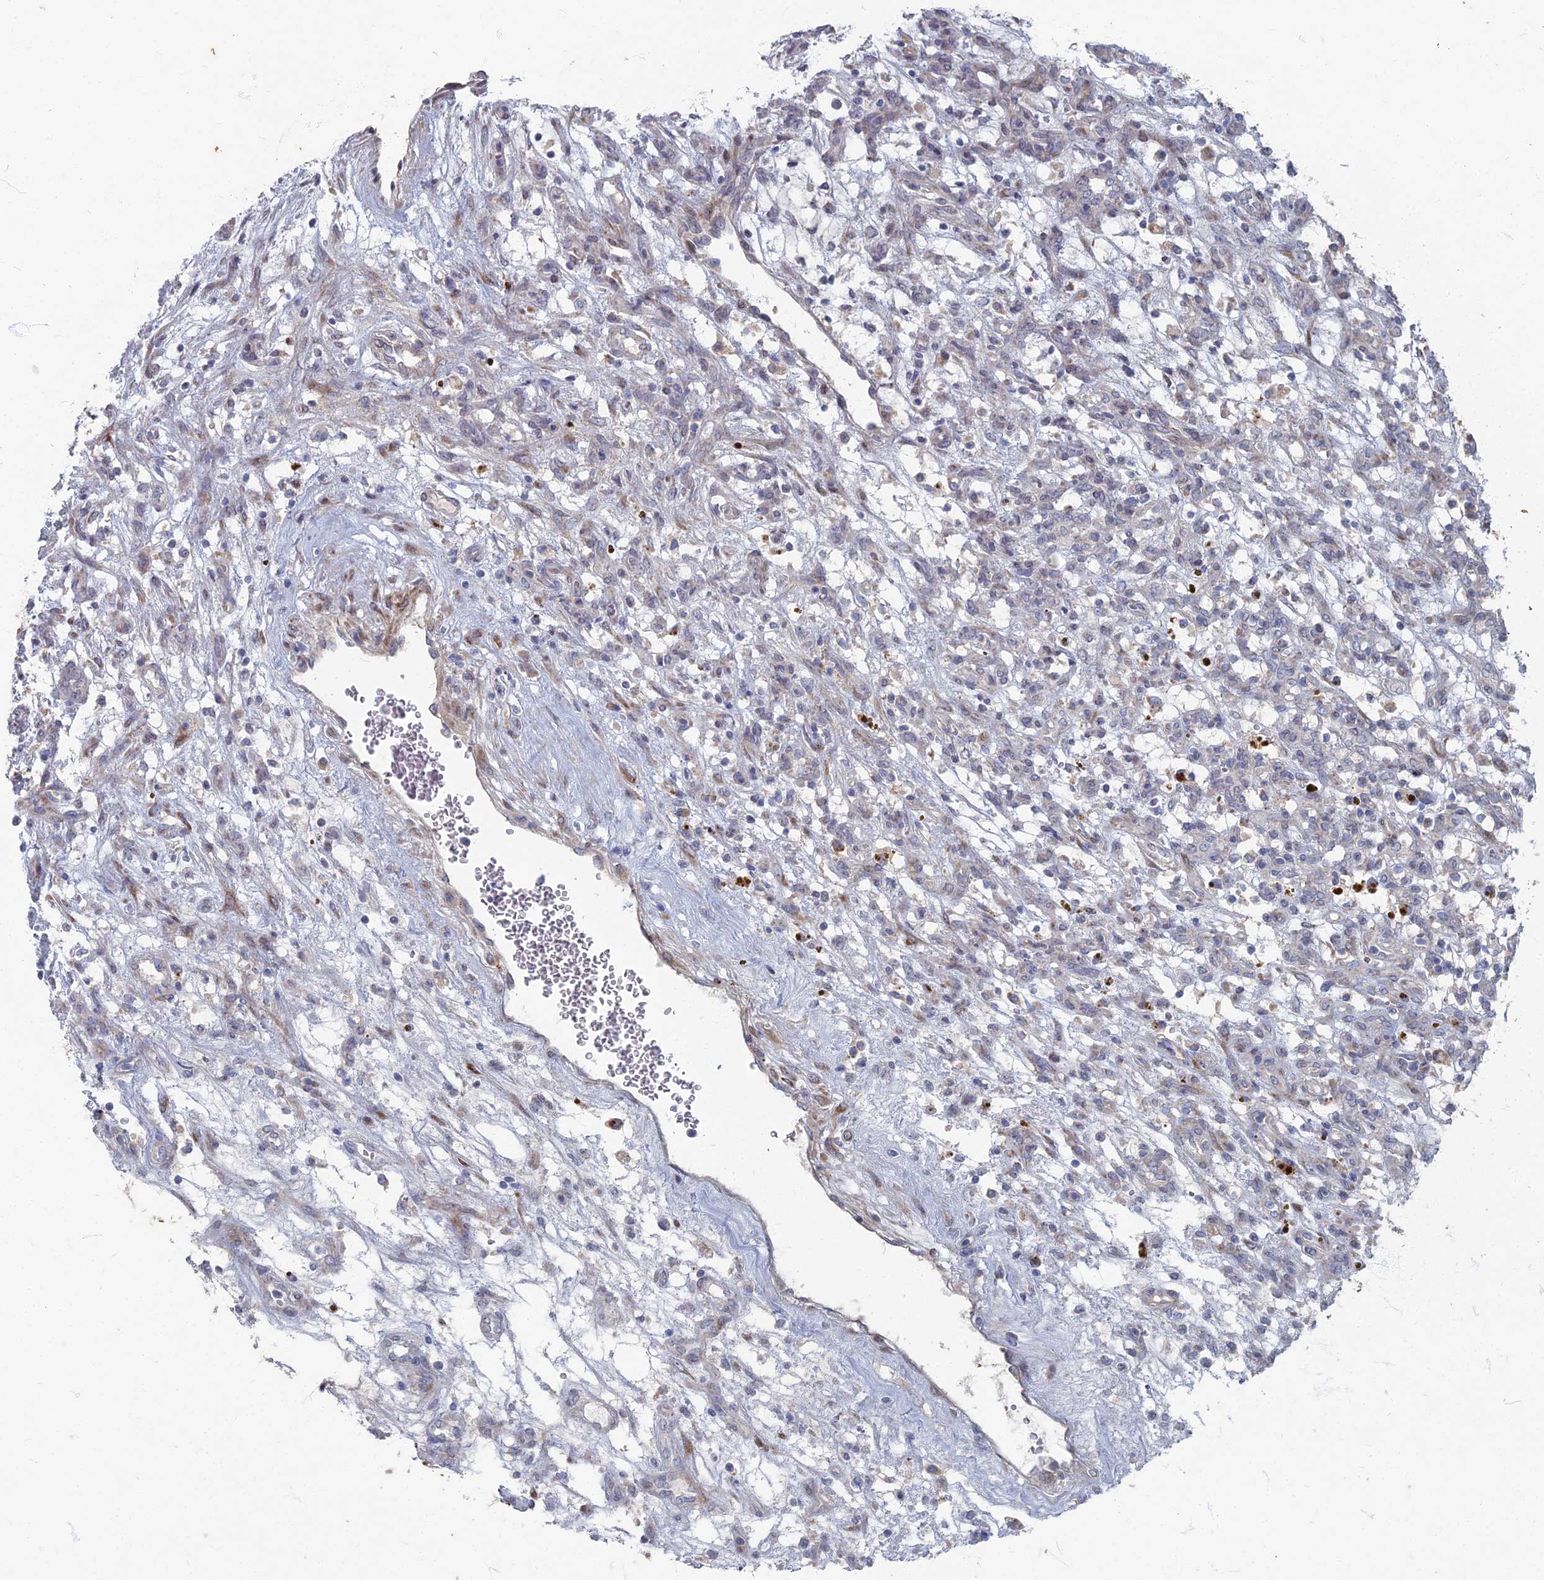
{"staining": {"intensity": "negative", "quantity": "none", "location": "none"}, "tissue": "renal cancer", "cell_type": "Tumor cells", "image_type": "cancer", "snomed": [{"axis": "morphology", "description": "Adenocarcinoma, NOS"}, {"axis": "topography", "description": "Kidney"}], "caption": "Immunohistochemical staining of human renal cancer reveals no significant expression in tumor cells.", "gene": "TMEM128", "patient": {"sex": "female", "age": 57}}